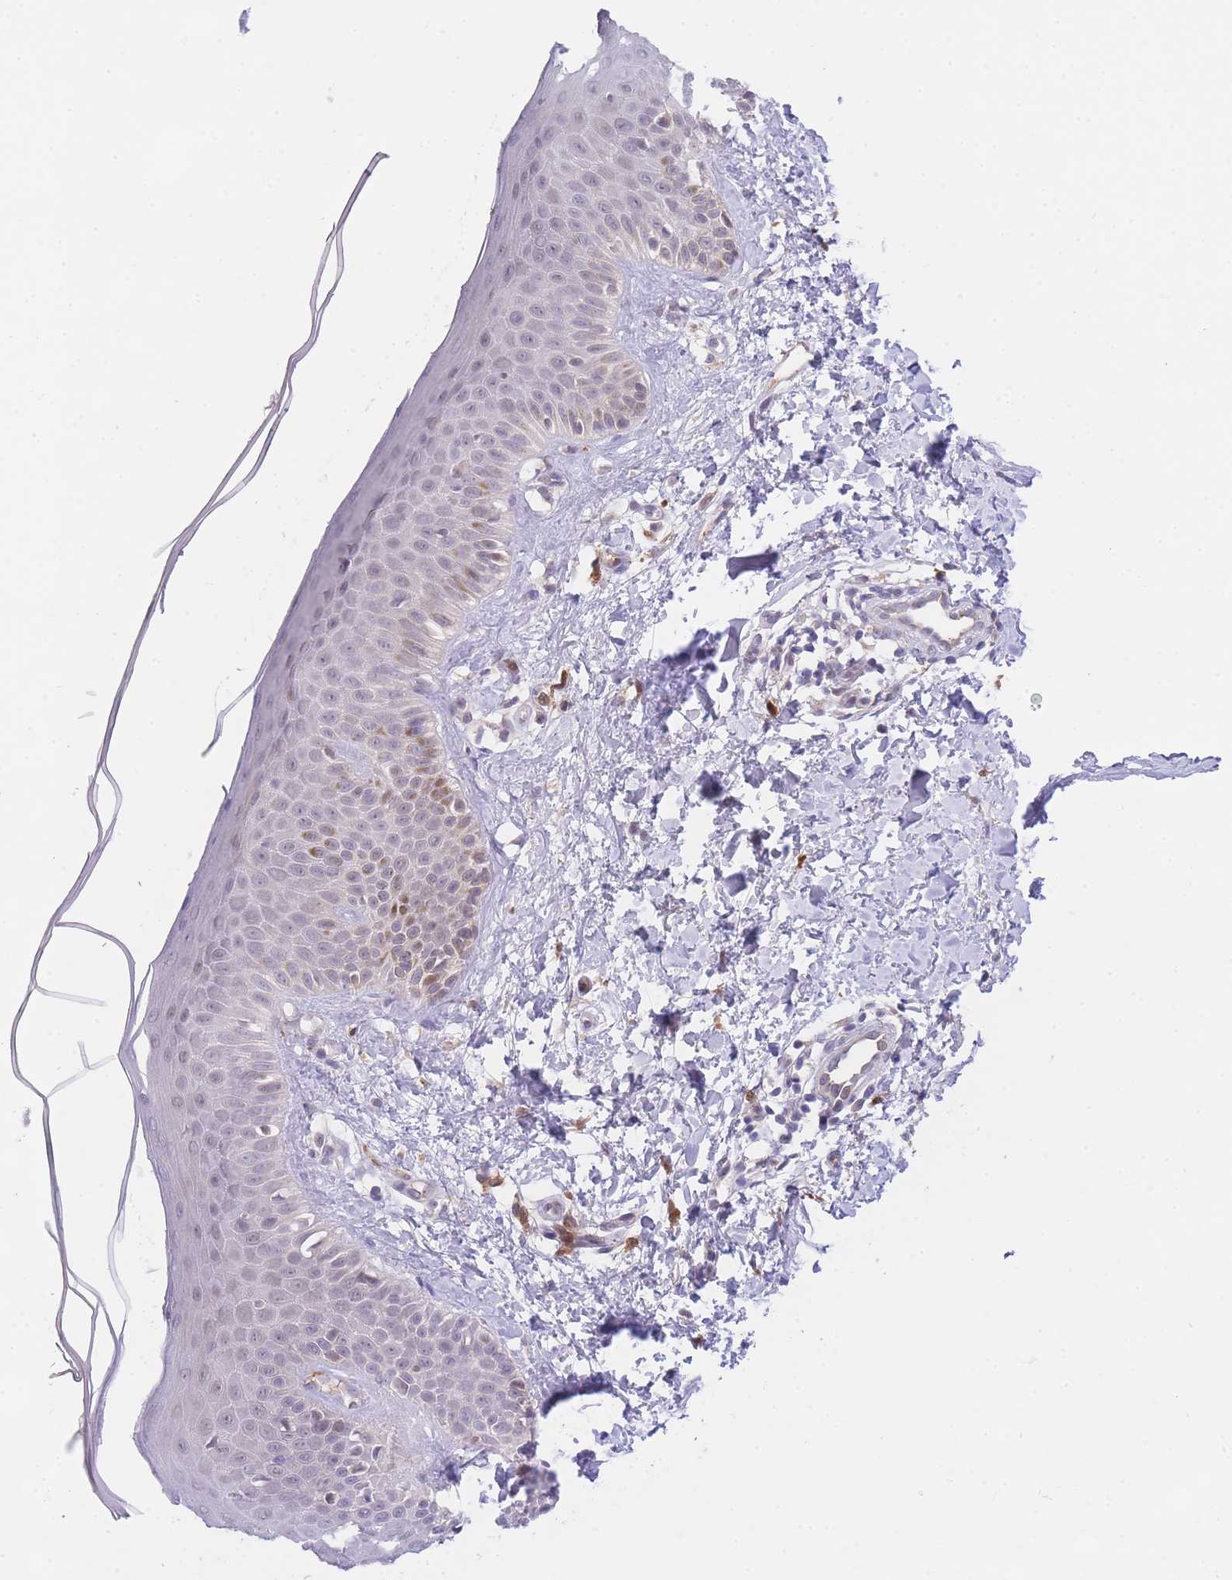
{"staining": {"intensity": "negative", "quantity": "none", "location": "none"}, "tissue": "skin", "cell_type": "Fibroblasts", "image_type": "normal", "snomed": [{"axis": "morphology", "description": "Normal tissue, NOS"}, {"axis": "topography", "description": "Skin"}], "caption": "Fibroblasts are negative for protein expression in benign human skin. (Stains: DAB (3,3'-diaminobenzidine) immunohistochemistry with hematoxylin counter stain, Microscopy: brightfield microscopy at high magnification).", "gene": "SLC25A33", "patient": {"sex": "male", "age": 52}}